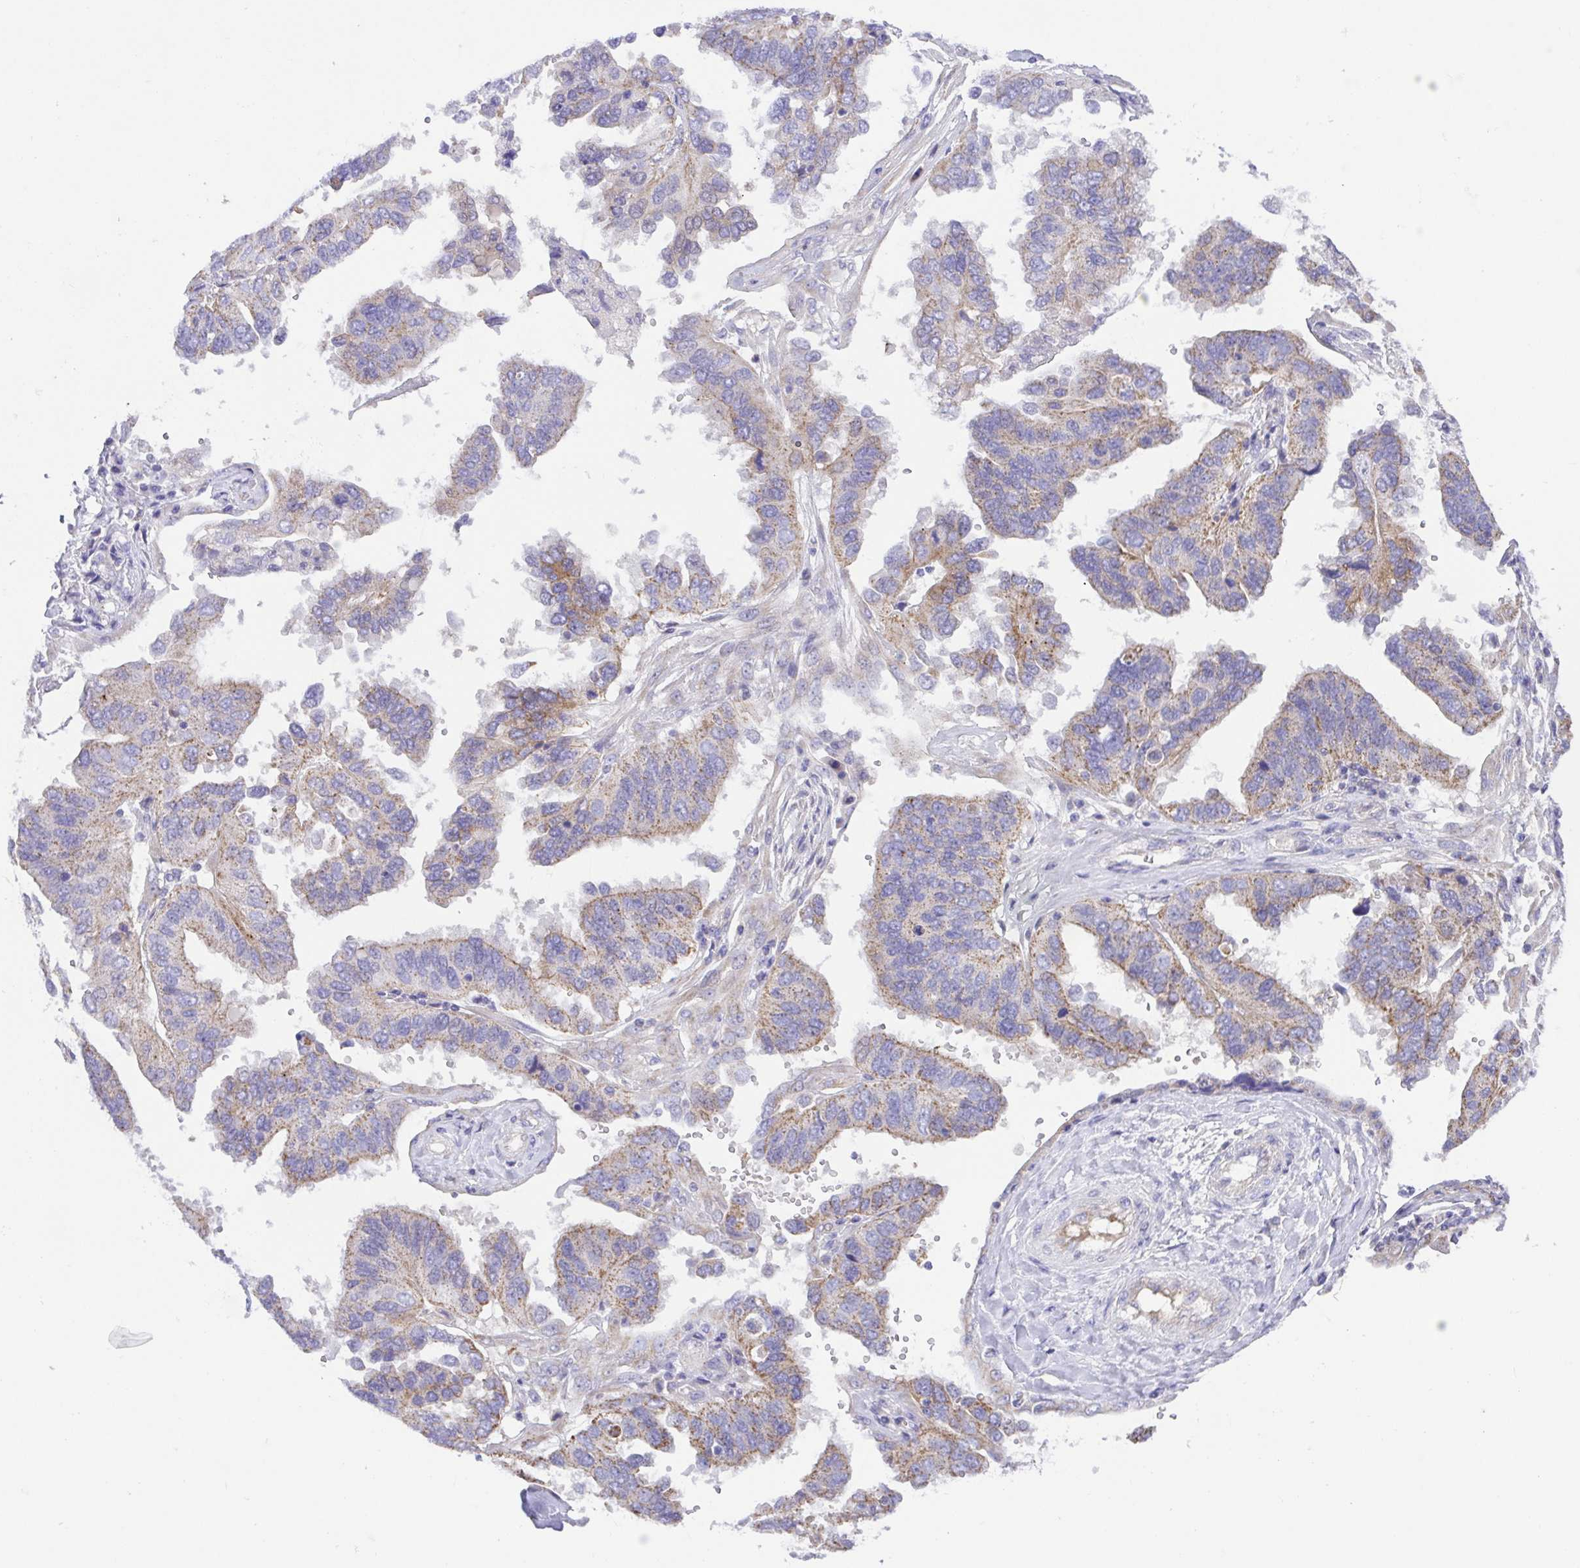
{"staining": {"intensity": "weak", "quantity": "25%-75%", "location": "cytoplasmic/membranous"}, "tissue": "ovarian cancer", "cell_type": "Tumor cells", "image_type": "cancer", "snomed": [{"axis": "morphology", "description": "Cystadenocarcinoma, serous, NOS"}, {"axis": "topography", "description": "Ovary"}], "caption": "This image demonstrates ovarian cancer stained with IHC to label a protein in brown. The cytoplasmic/membranous of tumor cells show weak positivity for the protein. Nuclei are counter-stained blue.", "gene": "SLC13A1", "patient": {"sex": "female", "age": 79}}